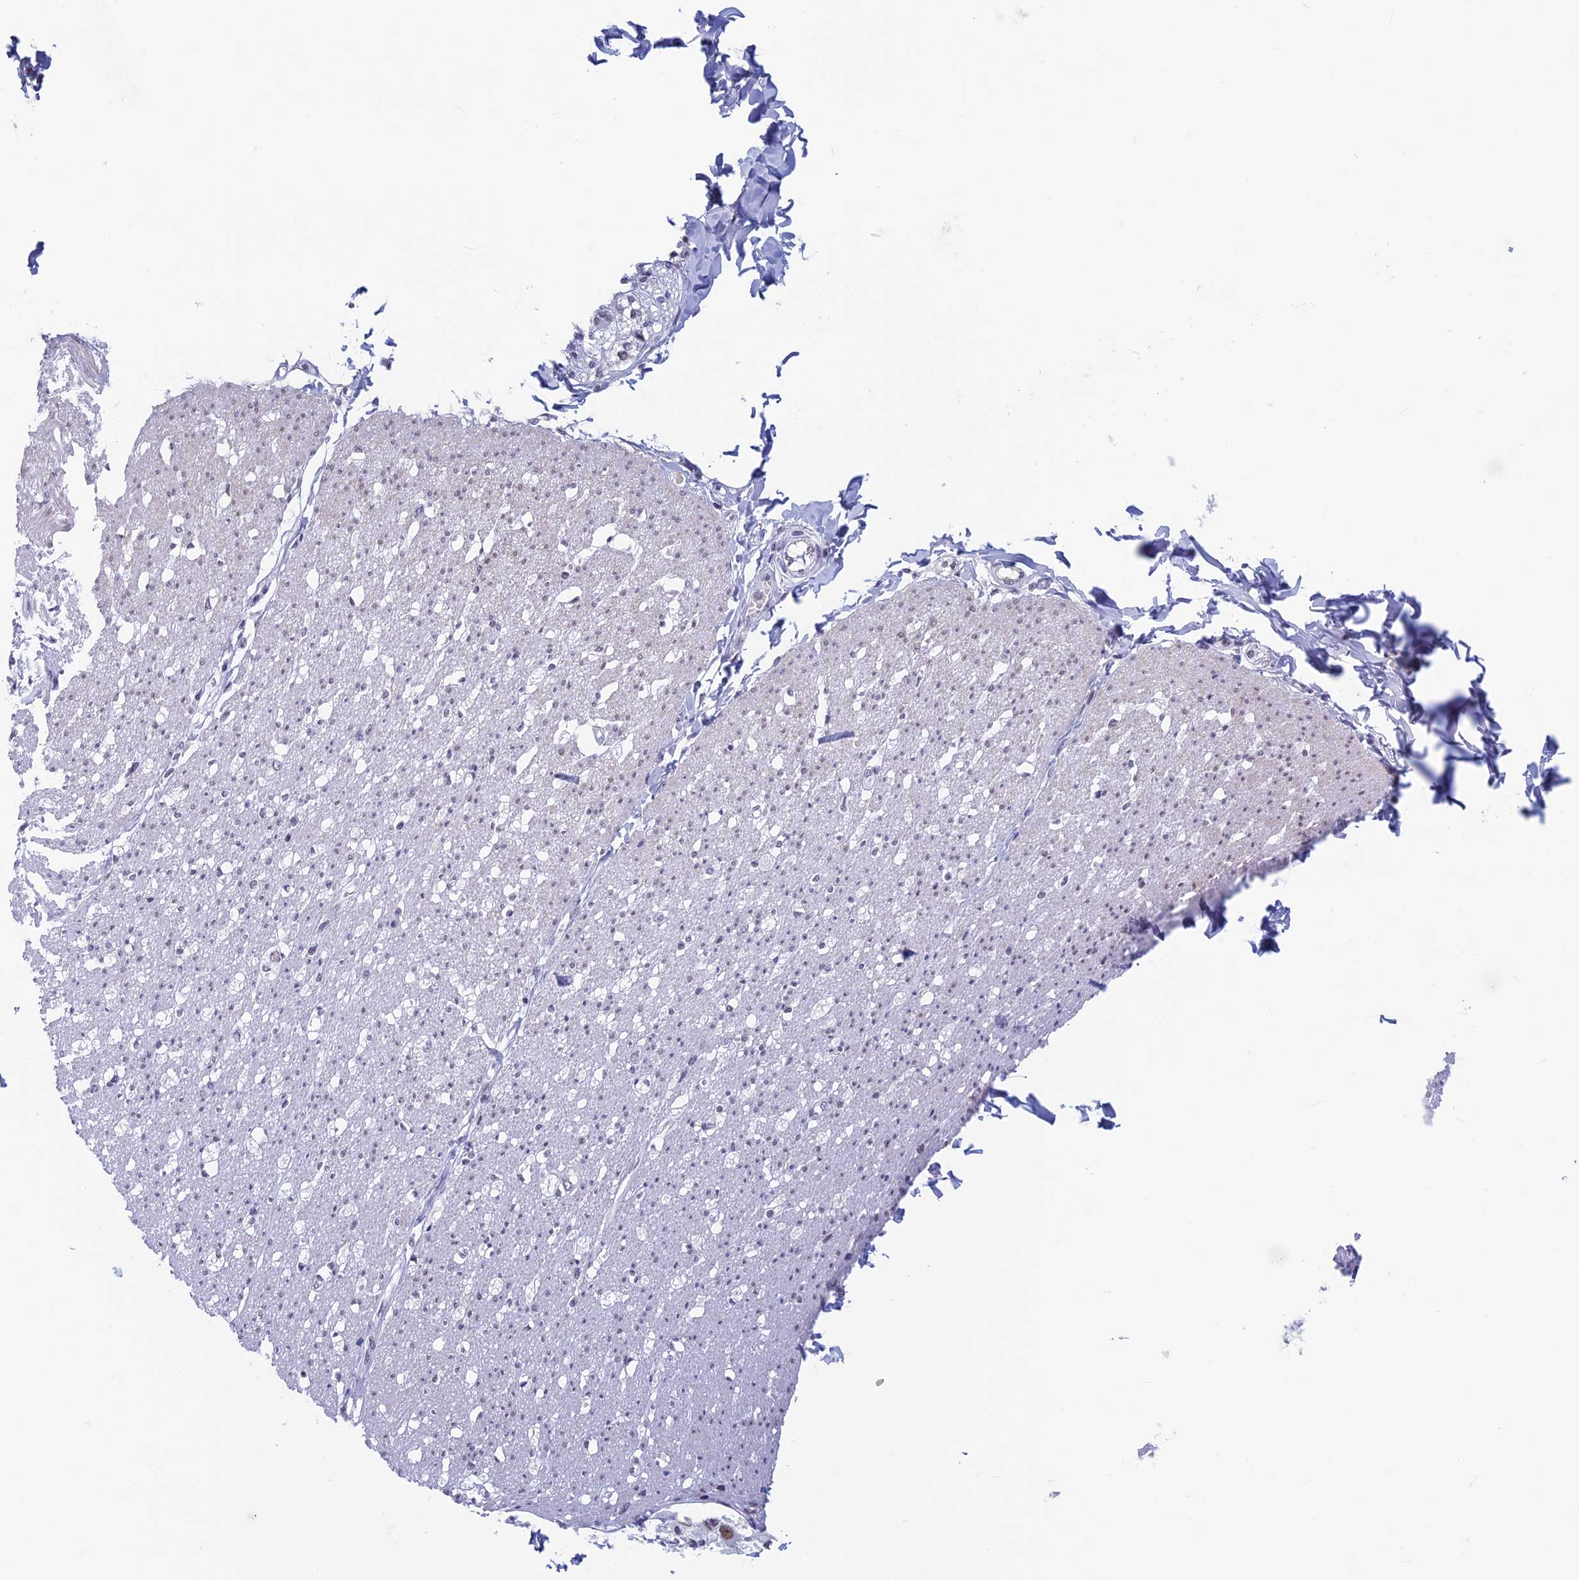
{"staining": {"intensity": "negative", "quantity": "none", "location": "none"}, "tissue": "smooth muscle", "cell_type": "Smooth muscle cells", "image_type": "normal", "snomed": [{"axis": "morphology", "description": "Normal tissue, NOS"}, {"axis": "morphology", "description": "Adenocarcinoma, NOS"}, {"axis": "topography", "description": "Colon"}, {"axis": "topography", "description": "Peripheral nerve tissue"}], "caption": "Image shows no significant protein staining in smooth muscle cells of unremarkable smooth muscle.", "gene": "ASH2L", "patient": {"sex": "male", "age": 14}}